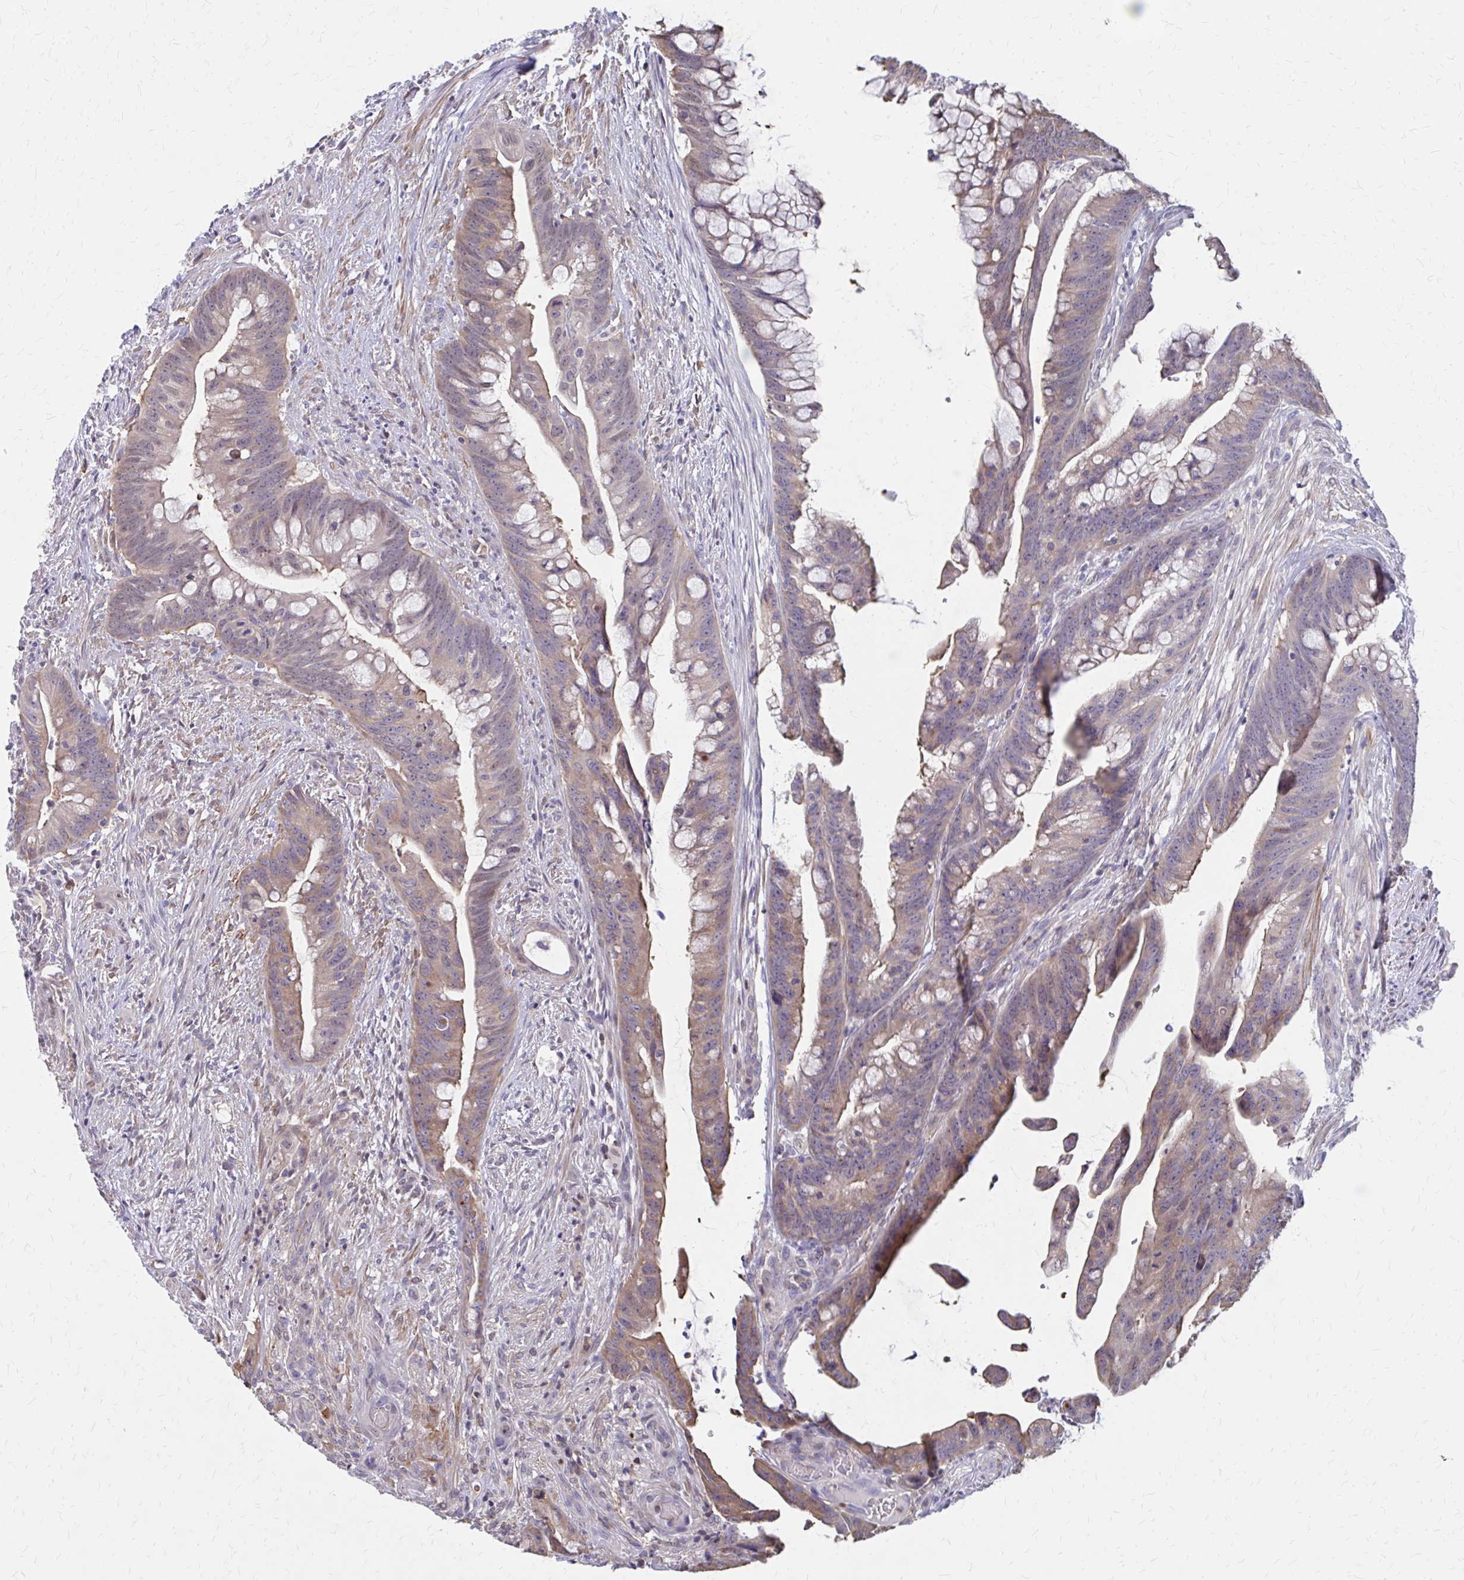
{"staining": {"intensity": "weak", "quantity": "25%-75%", "location": "cytoplasmic/membranous"}, "tissue": "colorectal cancer", "cell_type": "Tumor cells", "image_type": "cancer", "snomed": [{"axis": "morphology", "description": "Adenocarcinoma, NOS"}, {"axis": "topography", "description": "Colon"}], "caption": "This image demonstrates colorectal cancer (adenocarcinoma) stained with IHC to label a protein in brown. The cytoplasmic/membranous of tumor cells show weak positivity for the protein. Nuclei are counter-stained blue.", "gene": "IFI44L", "patient": {"sex": "male", "age": 62}}